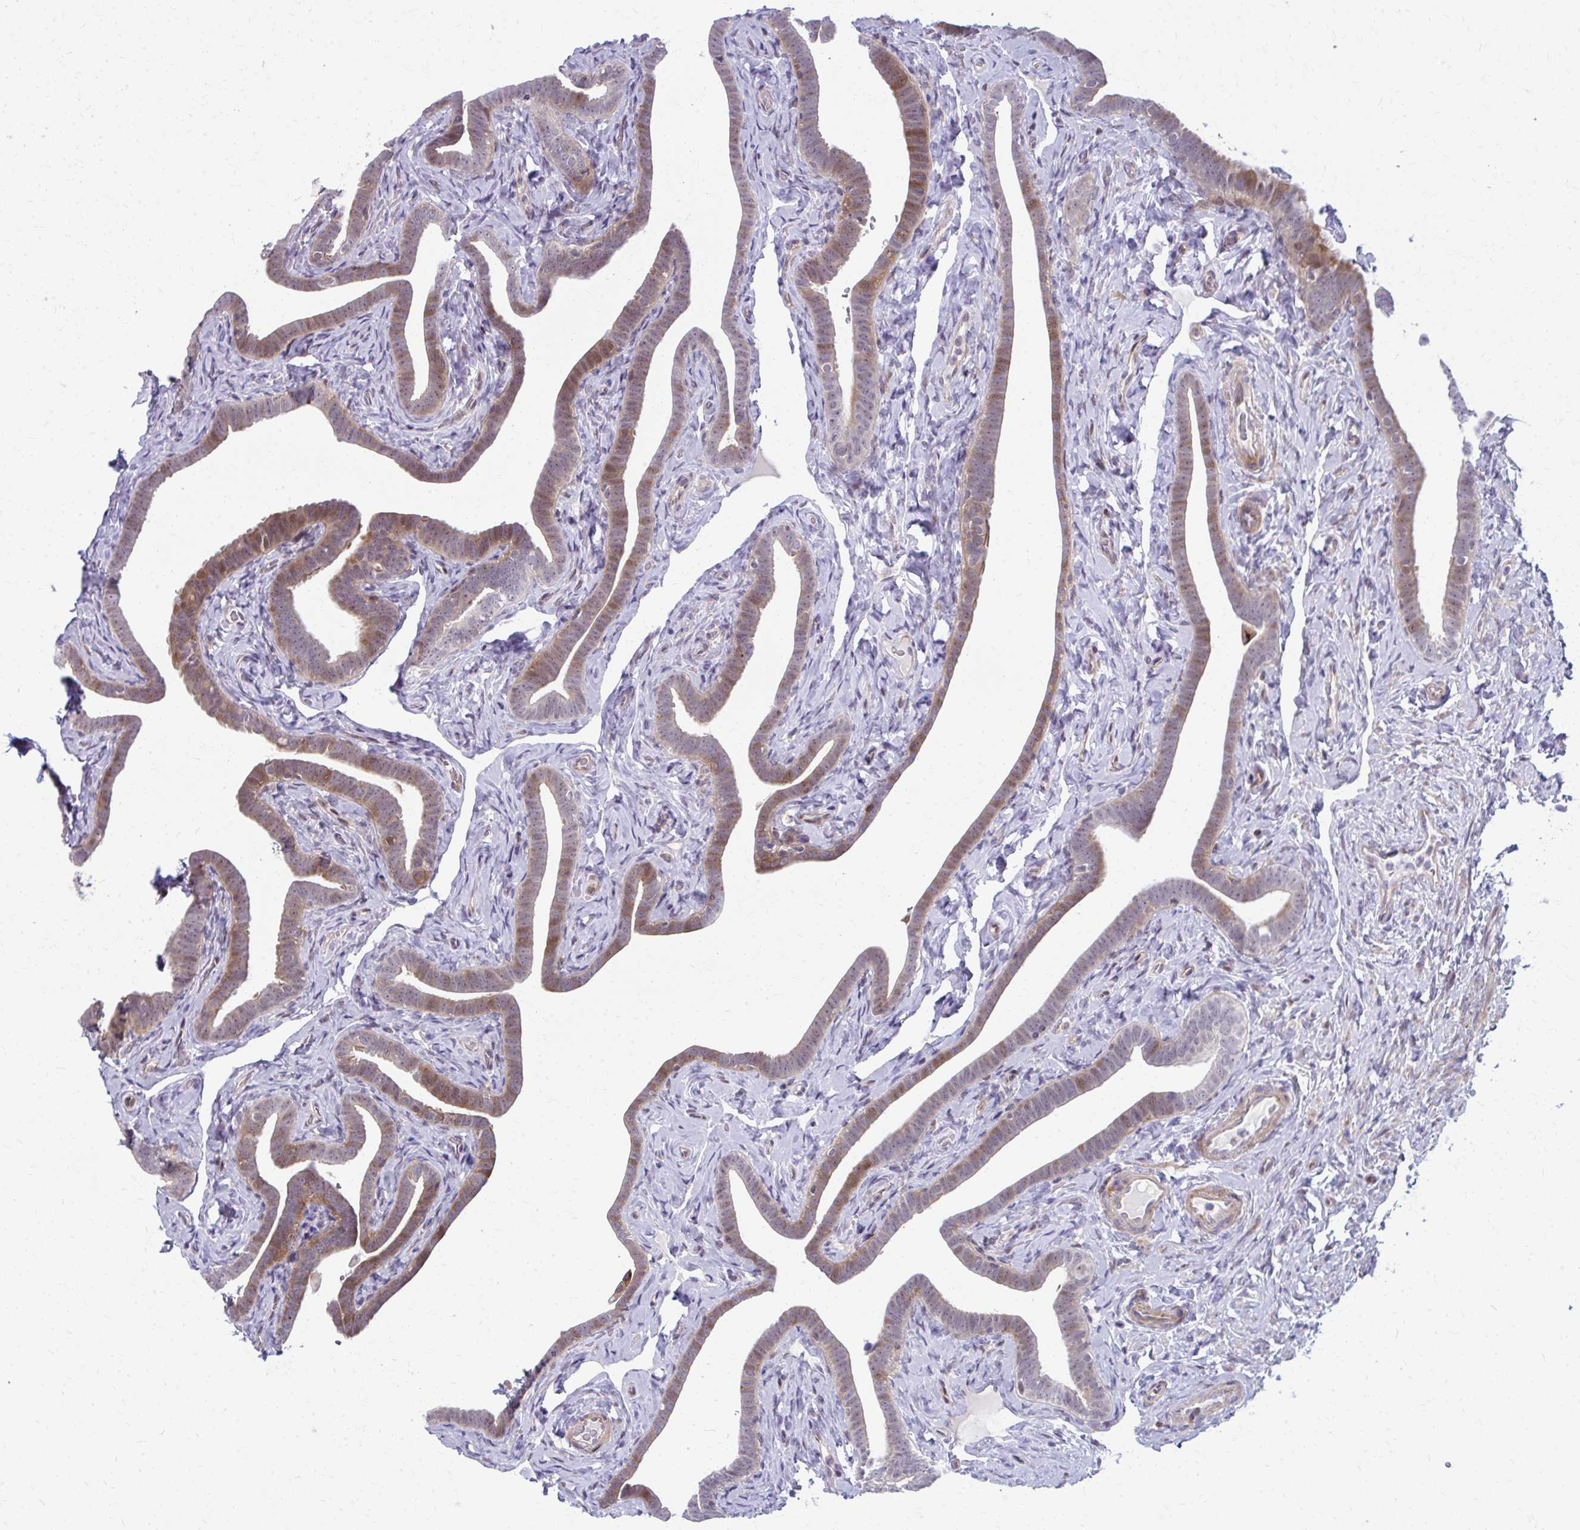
{"staining": {"intensity": "moderate", "quantity": "25%-75%", "location": "cytoplasmic/membranous,nuclear"}, "tissue": "fallopian tube", "cell_type": "Glandular cells", "image_type": "normal", "snomed": [{"axis": "morphology", "description": "Normal tissue, NOS"}, {"axis": "topography", "description": "Fallopian tube"}], "caption": "Brown immunohistochemical staining in normal fallopian tube reveals moderate cytoplasmic/membranous,nuclear staining in about 25%-75% of glandular cells. The protein is shown in brown color, while the nuclei are stained blue.", "gene": "MAF1", "patient": {"sex": "female", "age": 69}}